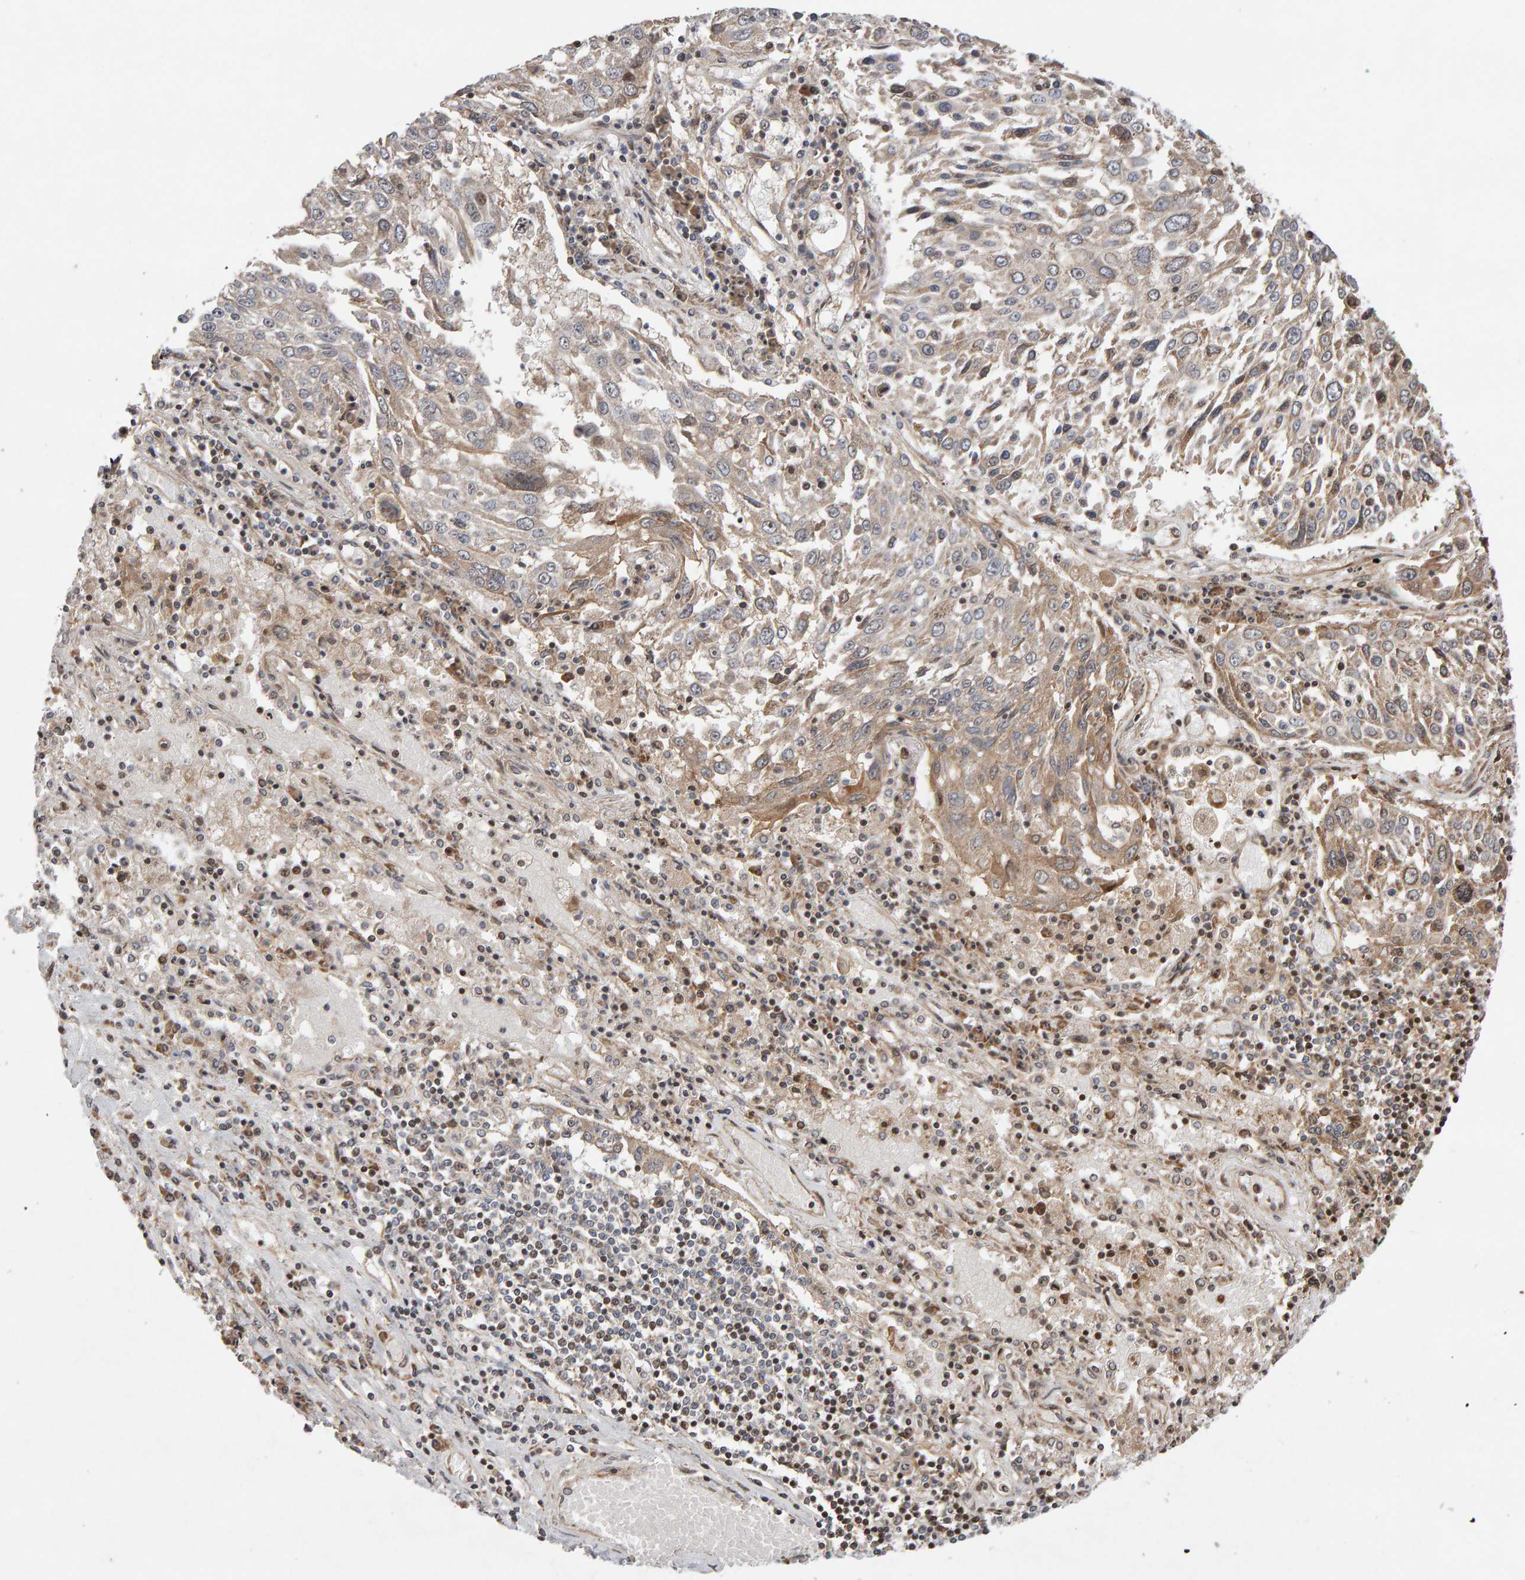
{"staining": {"intensity": "moderate", "quantity": "25%-75%", "location": "cytoplasmic/membranous"}, "tissue": "lung cancer", "cell_type": "Tumor cells", "image_type": "cancer", "snomed": [{"axis": "morphology", "description": "Squamous cell carcinoma, NOS"}, {"axis": "topography", "description": "Lung"}], "caption": "Immunohistochemistry (IHC) (DAB (3,3'-diaminobenzidine)) staining of human squamous cell carcinoma (lung) reveals moderate cytoplasmic/membranous protein expression in approximately 25%-75% of tumor cells. Using DAB (3,3'-diaminobenzidine) (brown) and hematoxylin (blue) stains, captured at high magnification using brightfield microscopy.", "gene": "LZTS1", "patient": {"sex": "male", "age": 65}}